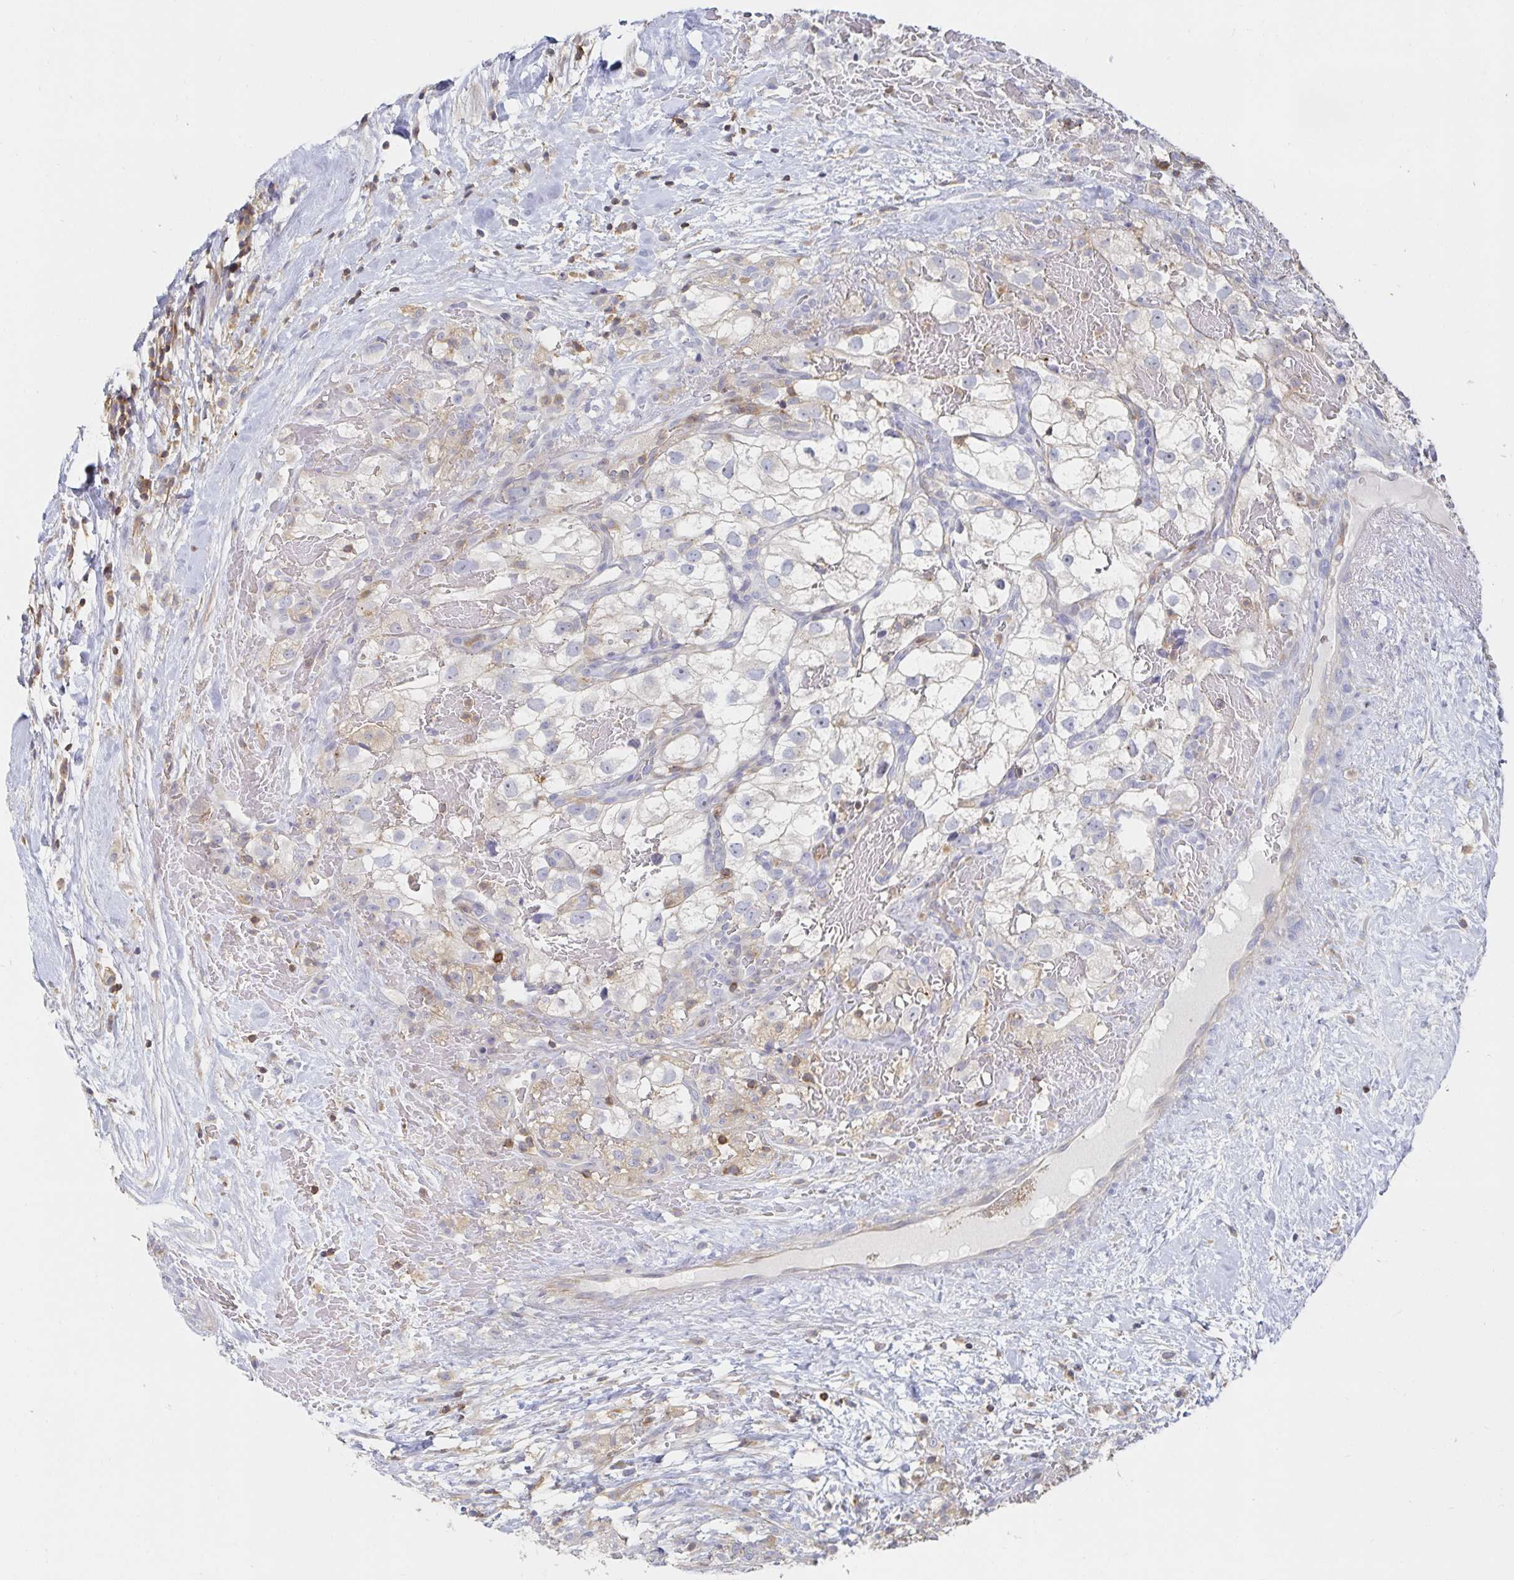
{"staining": {"intensity": "negative", "quantity": "none", "location": "none"}, "tissue": "renal cancer", "cell_type": "Tumor cells", "image_type": "cancer", "snomed": [{"axis": "morphology", "description": "Adenocarcinoma, NOS"}, {"axis": "topography", "description": "Kidney"}], "caption": "Immunohistochemistry image of human renal cancer stained for a protein (brown), which demonstrates no positivity in tumor cells.", "gene": "PIK3CD", "patient": {"sex": "male", "age": 59}}